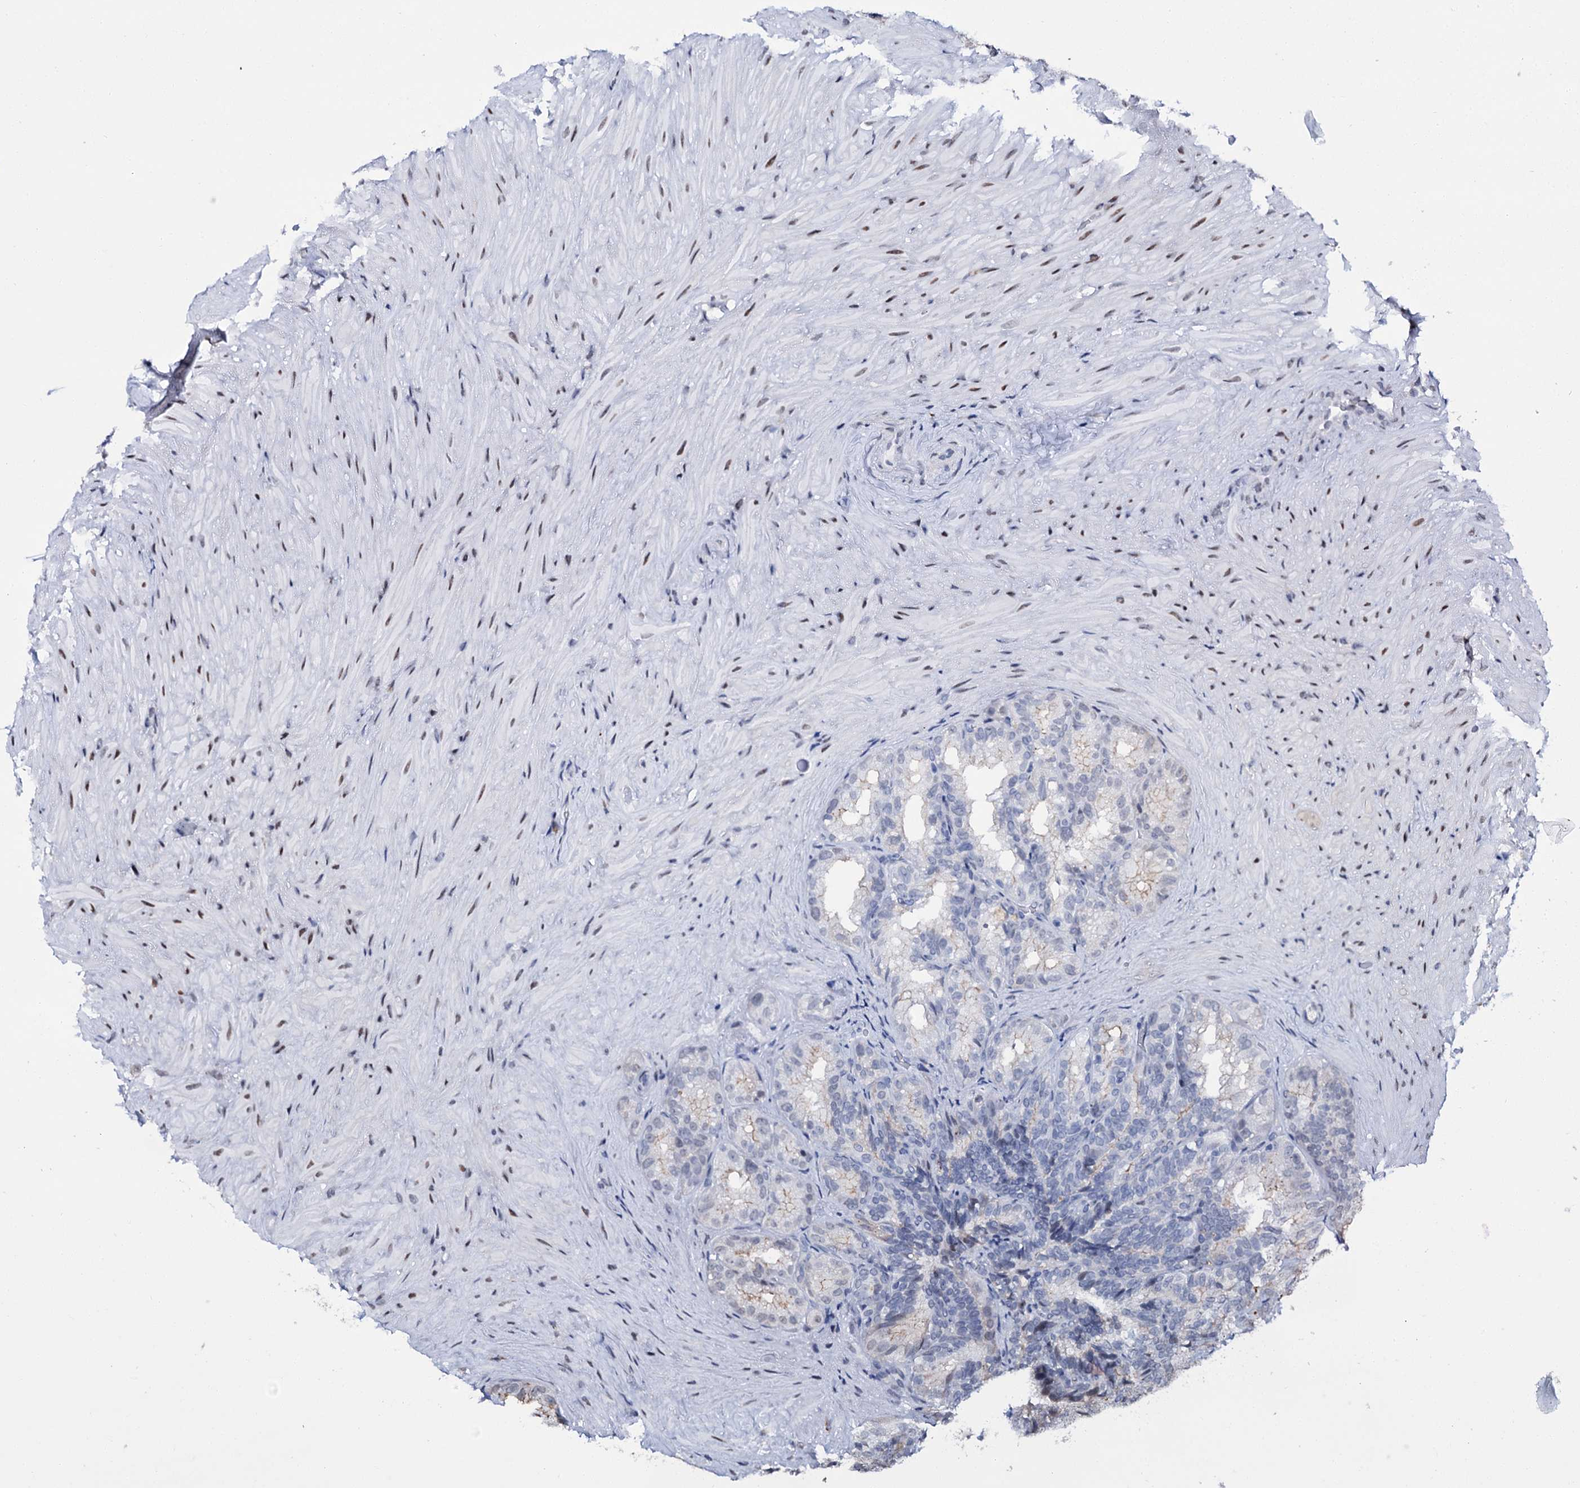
{"staining": {"intensity": "weak", "quantity": "25%-75%", "location": "nuclear"}, "tissue": "seminal vesicle", "cell_type": "Glandular cells", "image_type": "normal", "snomed": [{"axis": "morphology", "description": "Normal tissue, NOS"}, {"axis": "topography", "description": "Seminal veicle"}], "caption": "Seminal vesicle stained with DAB IHC displays low levels of weak nuclear positivity in about 25%-75% of glandular cells. The protein is shown in brown color, while the nuclei are stained blue.", "gene": "SPATS2", "patient": {"sex": "male", "age": 60}}